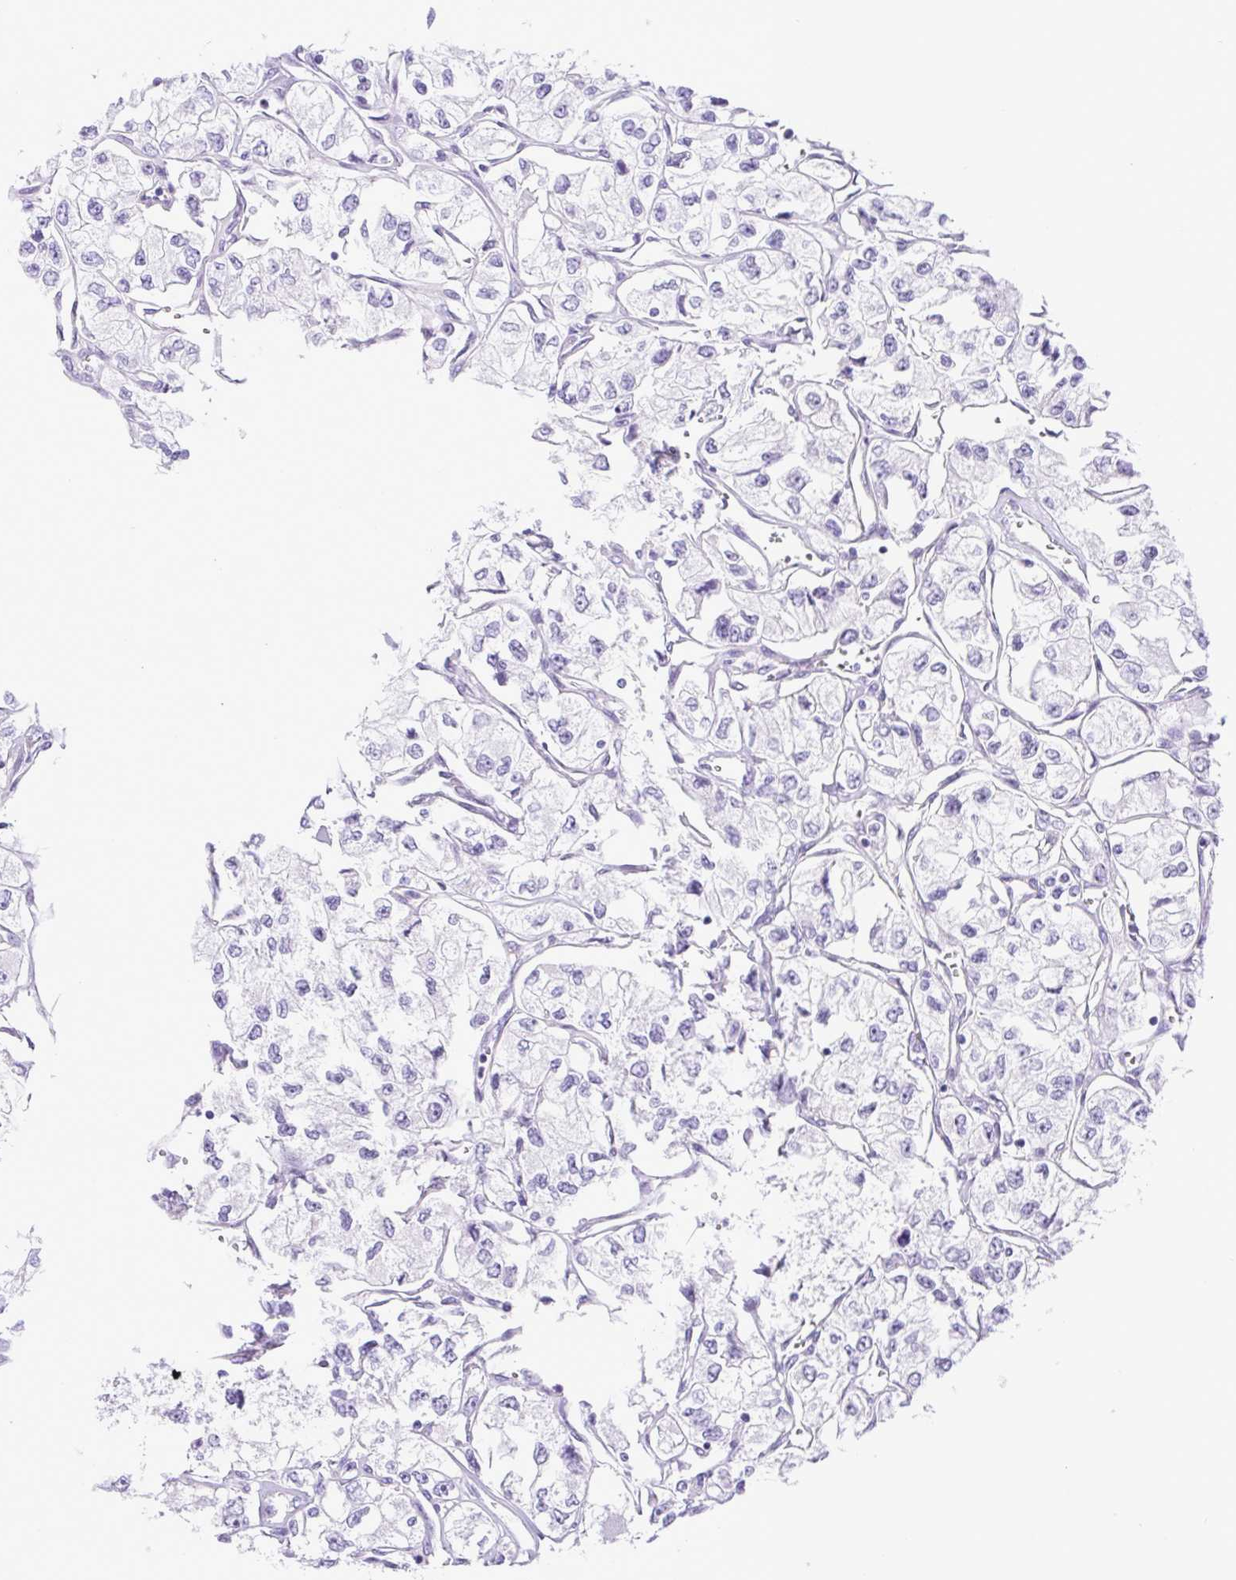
{"staining": {"intensity": "negative", "quantity": "none", "location": "none"}, "tissue": "renal cancer", "cell_type": "Tumor cells", "image_type": "cancer", "snomed": [{"axis": "morphology", "description": "Adenocarcinoma, NOS"}, {"axis": "topography", "description": "Kidney"}], "caption": "DAB (3,3'-diaminobenzidine) immunohistochemical staining of renal cancer (adenocarcinoma) exhibits no significant positivity in tumor cells.", "gene": "CDSN", "patient": {"sex": "female", "age": 59}}